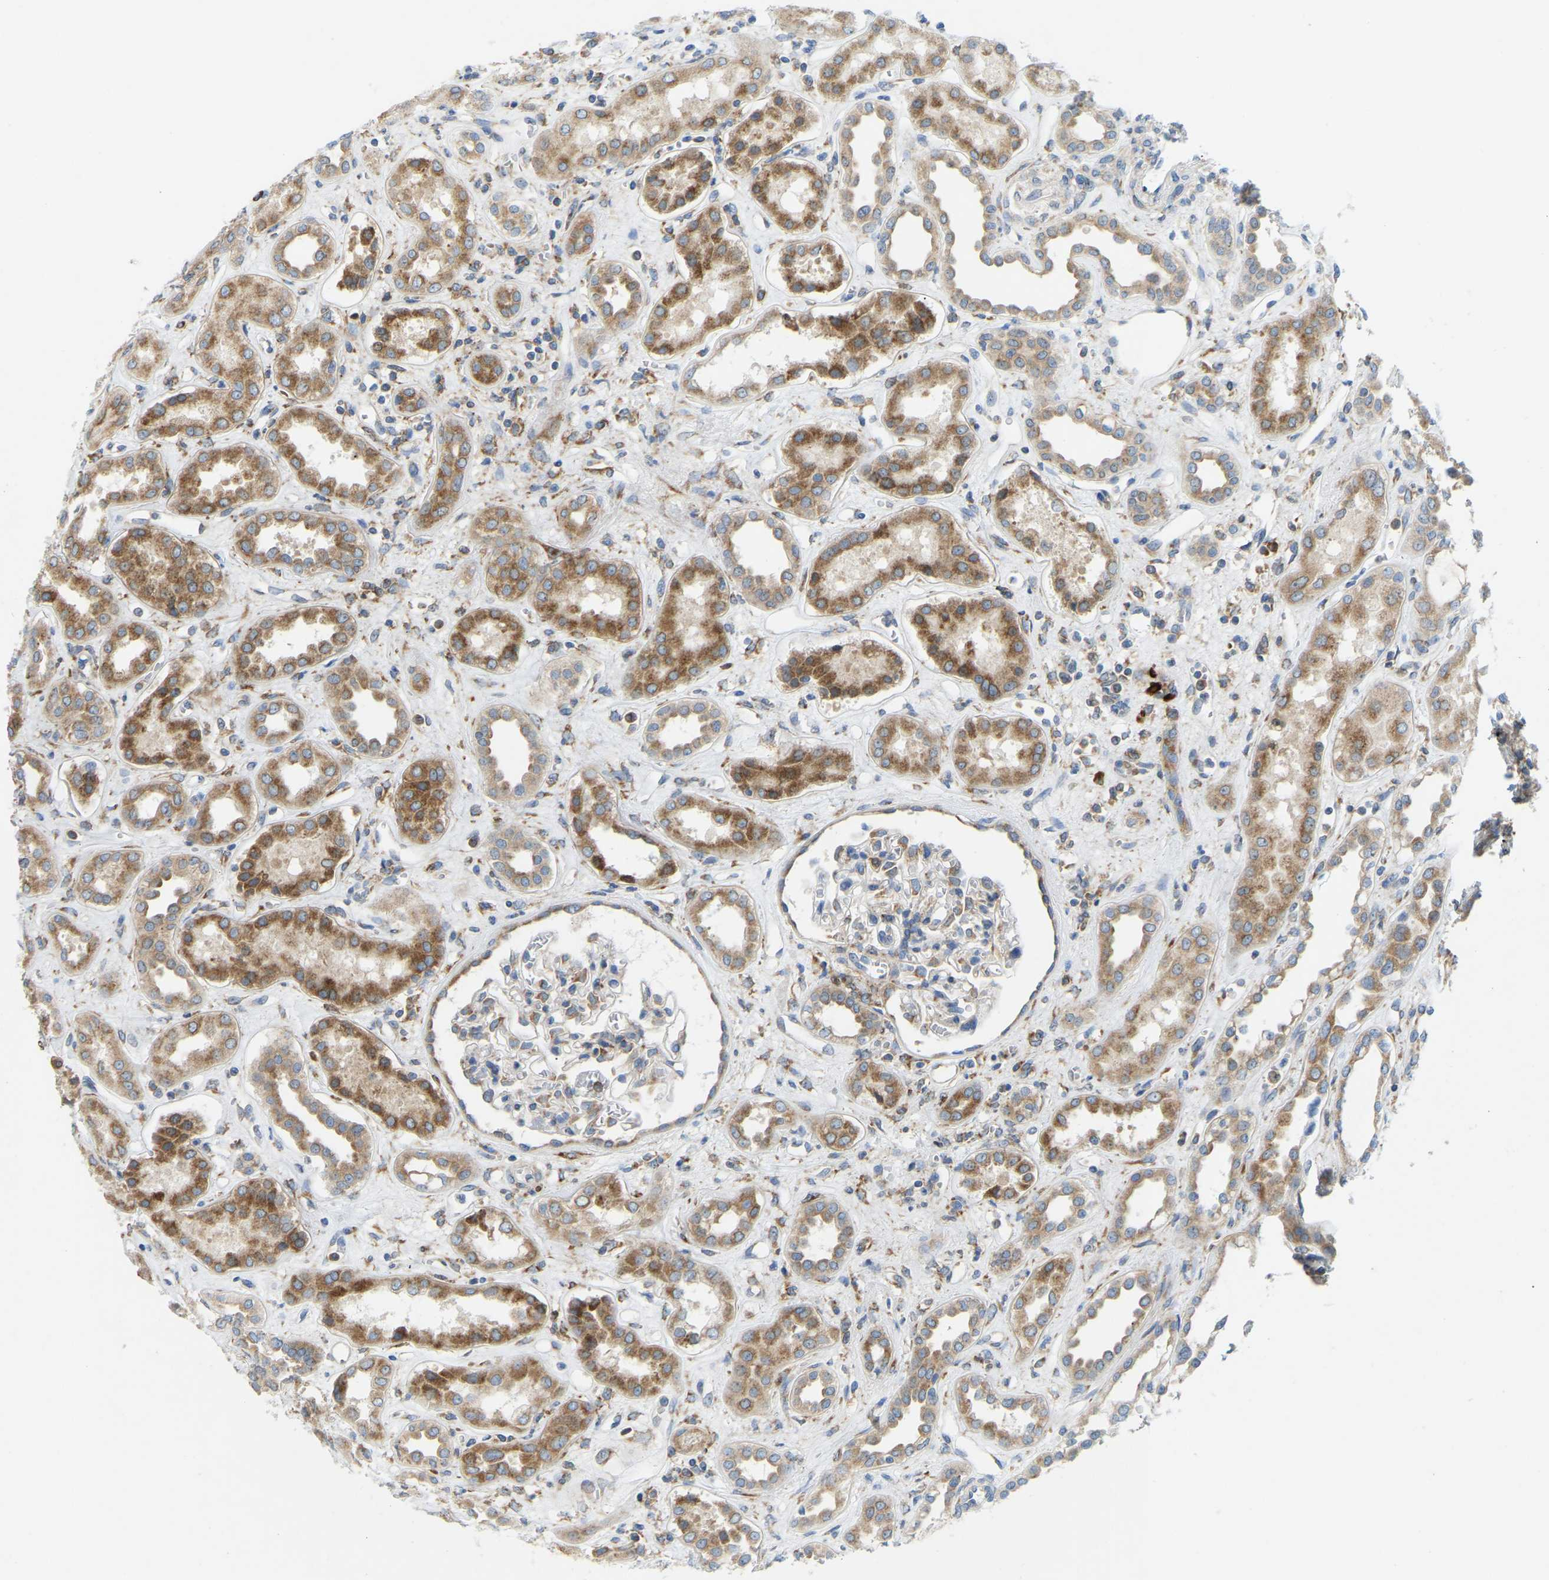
{"staining": {"intensity": "moderate", "quantity": ">75%", "location": "cytoplasmic/membranous"}, "tissue": "kidney", "cell_type": "Cells in glomeruli", "image_type": "normal", "snomed": [{"axis": "morphology", "description": "Normal tissue, NOS"}, {"axis": "topography", "description": "Kidney"}], "caption": "Kidney stained with DAB IHC demonstrates medium levels of moderate cytoplasmic/membranous positivity in approximately >75% of cells in glomeruli.", "gene": "SND1", "patient": {"sex": "male", "age": 59}}